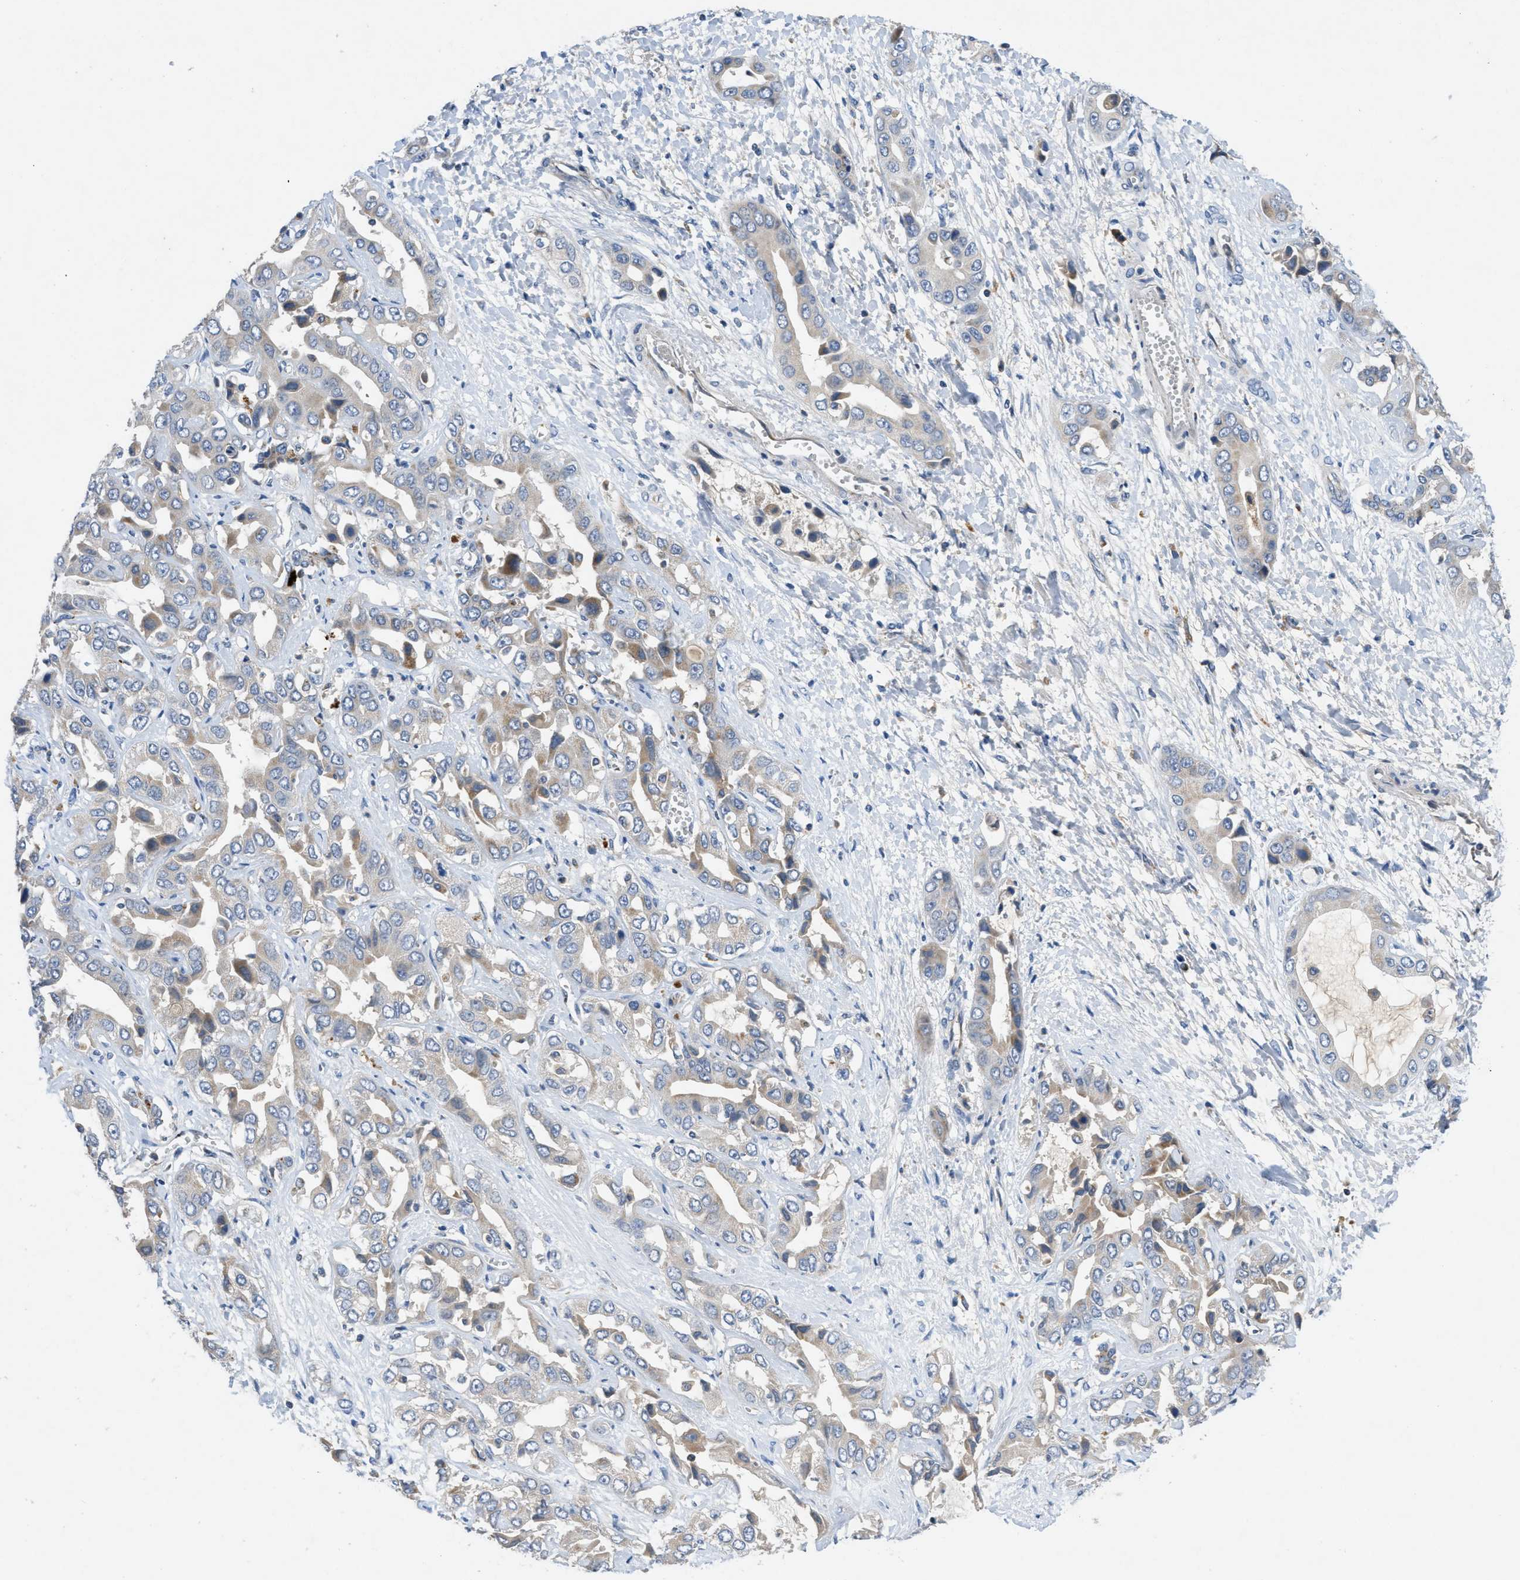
{"staining": {"intensity": "moderate", "quantity": "<25%", "location": "cytoplasmic/membranous"}, "tissue": "liver cancer", "cell_type": "Tumor cells", "image_type": "cancer", "snomed": [{"axis": "morphology", "description": "Cholangiocarcinoma"}, {"axis": "topography", "description": "Liver"}], "caption": "The micrograph demonstrates immunohistochemical staining of liver cholangiocarcinoma. There is moderate cytoplasmic/membranous positivity is identified in approximately <25% of tumor cells.", "gene": "PNKD", "patient": {"sex": "female", "age": 52}}